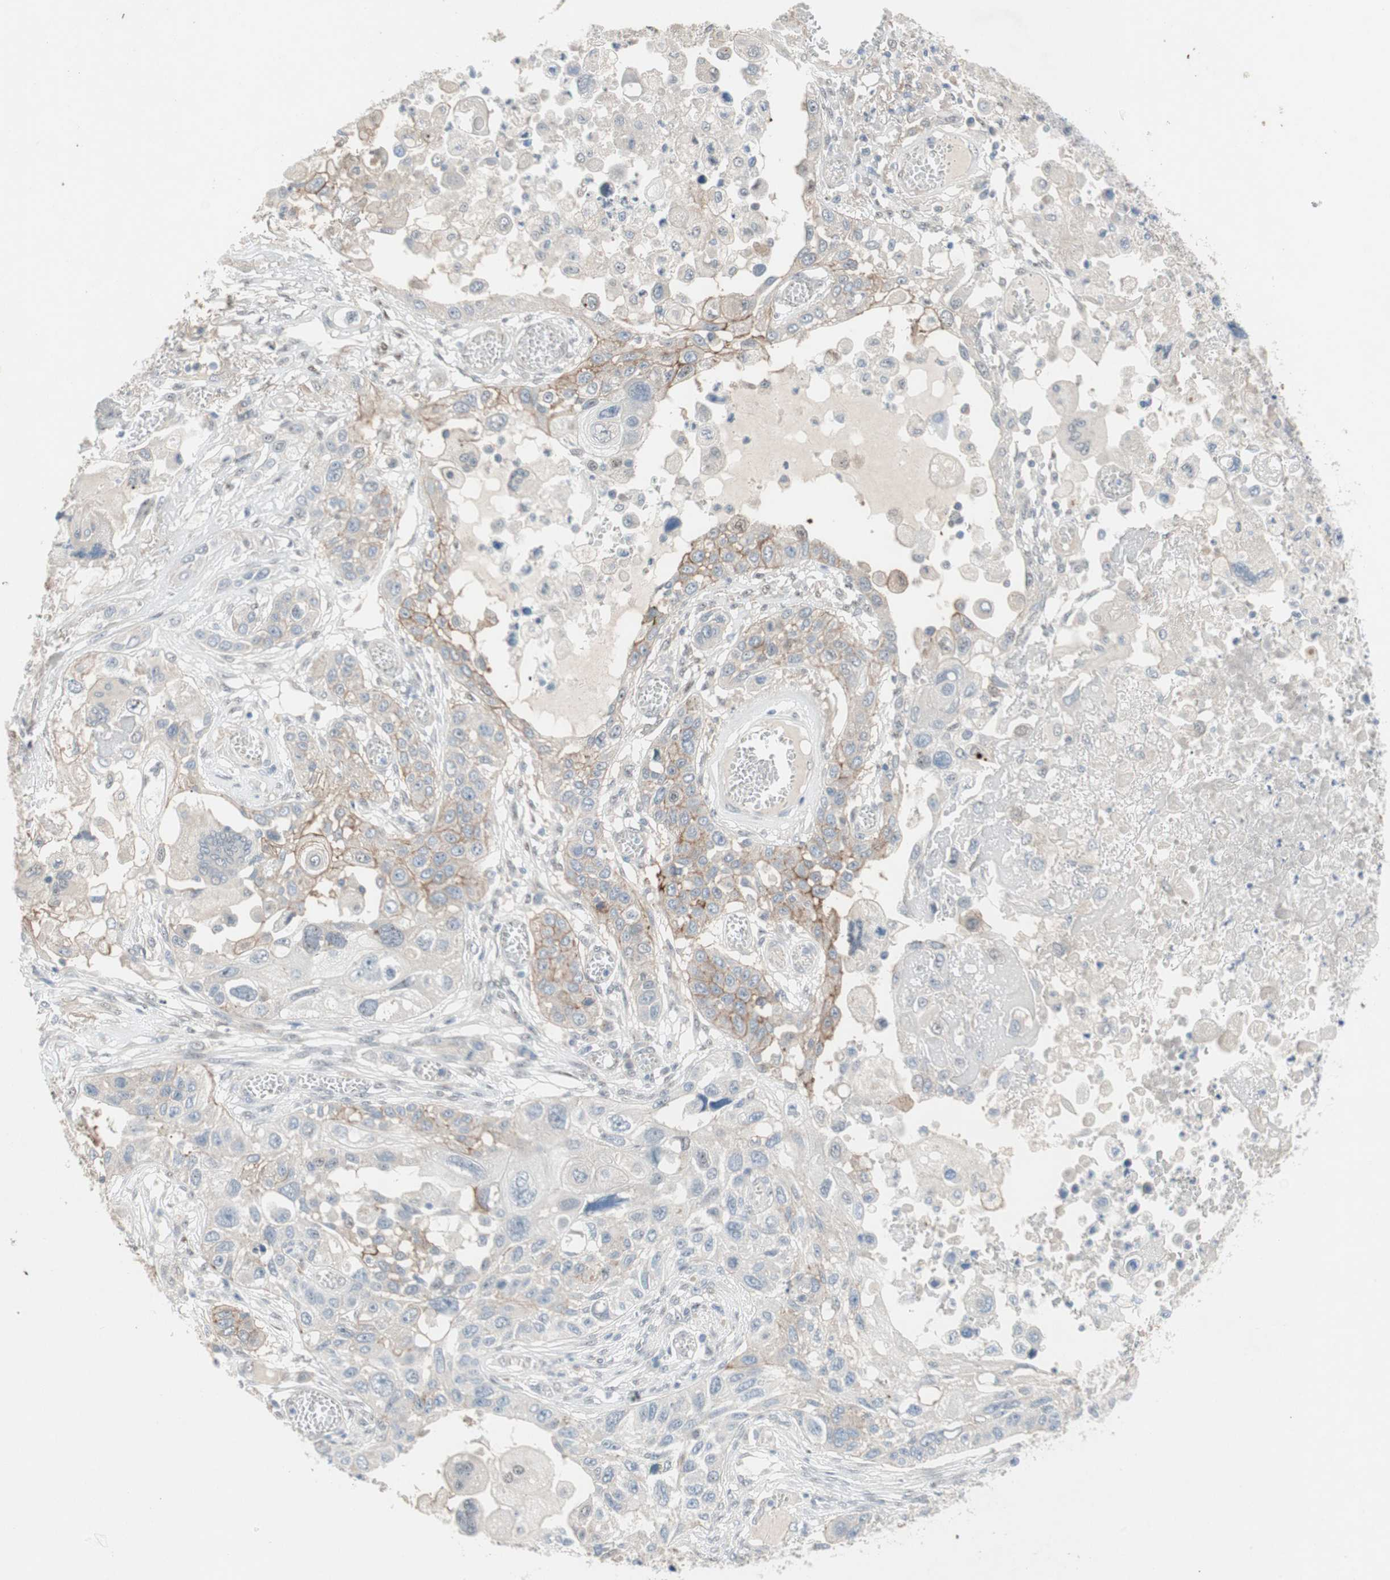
{"staining": {"intensity": "moderate", "quantity": "<25%", "location": "cytoplasmic/membranous"}, "tissue": "lung cancer", "cell_type": "Tumor cells", "image_type": "cancer", "snomed": [{"axis": "morphology", "description": "Squamous cell carcinoma, NOS"}, {"axis": "topography", "description": "Lung"}], "caption": "DAB immunohistochemical staining of lung squamous cell carcinoma exhibits moderate cytoplasmic/membranous protein staining in about <25% of tumor cells.", "gene": "CAND2", "patient": {"sex": "male", "age": 71}}